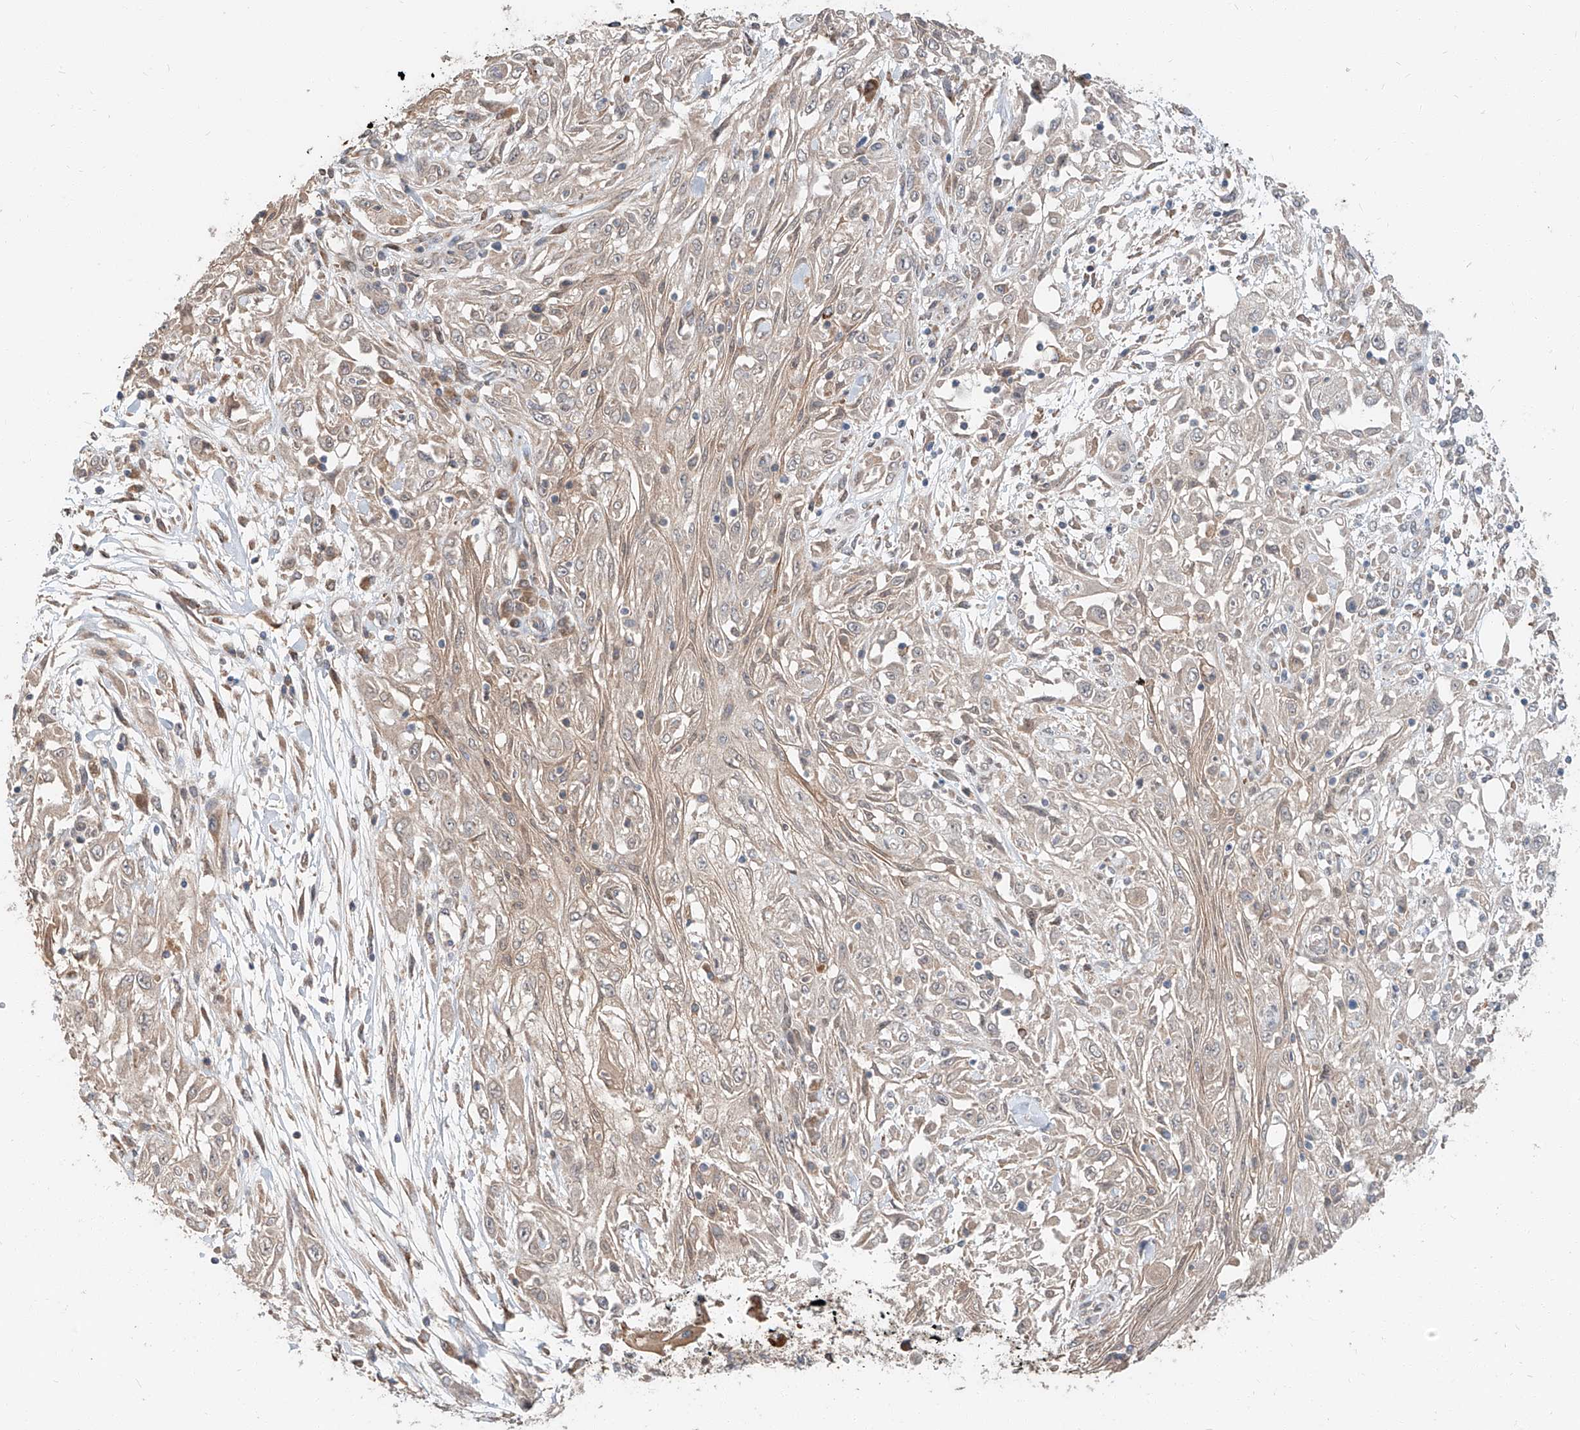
{"staining": {"intensity": "weak", "quantity": "25%-75%", "location": "cytoplasmic/membranous"}, "tissue": "skin cancer", "cell_type": "Tumor cells", "image_type": "cancer", "snomed": [{"axis": "morphology", "description": "Squamous cell carcinoma, NOS"}, {"axis": "morphology", "description": "Squamous cell carcinoma, metastatic, NOS"}, {"axis": "topography", "description": "Skin"}, {"axis": "topography", "description": "Lymph node"}], "caption": "High-power microscopy captured an immunohistochemistry (IHC) micrograph of skin cancer (metastatic squamous cell carcinoma), revealing weak cytoplasmic/membranous positivity in about 25%-75% of tumor cells.", "gene": "STX19", "patient": {"sex": "male", "age": 75}}